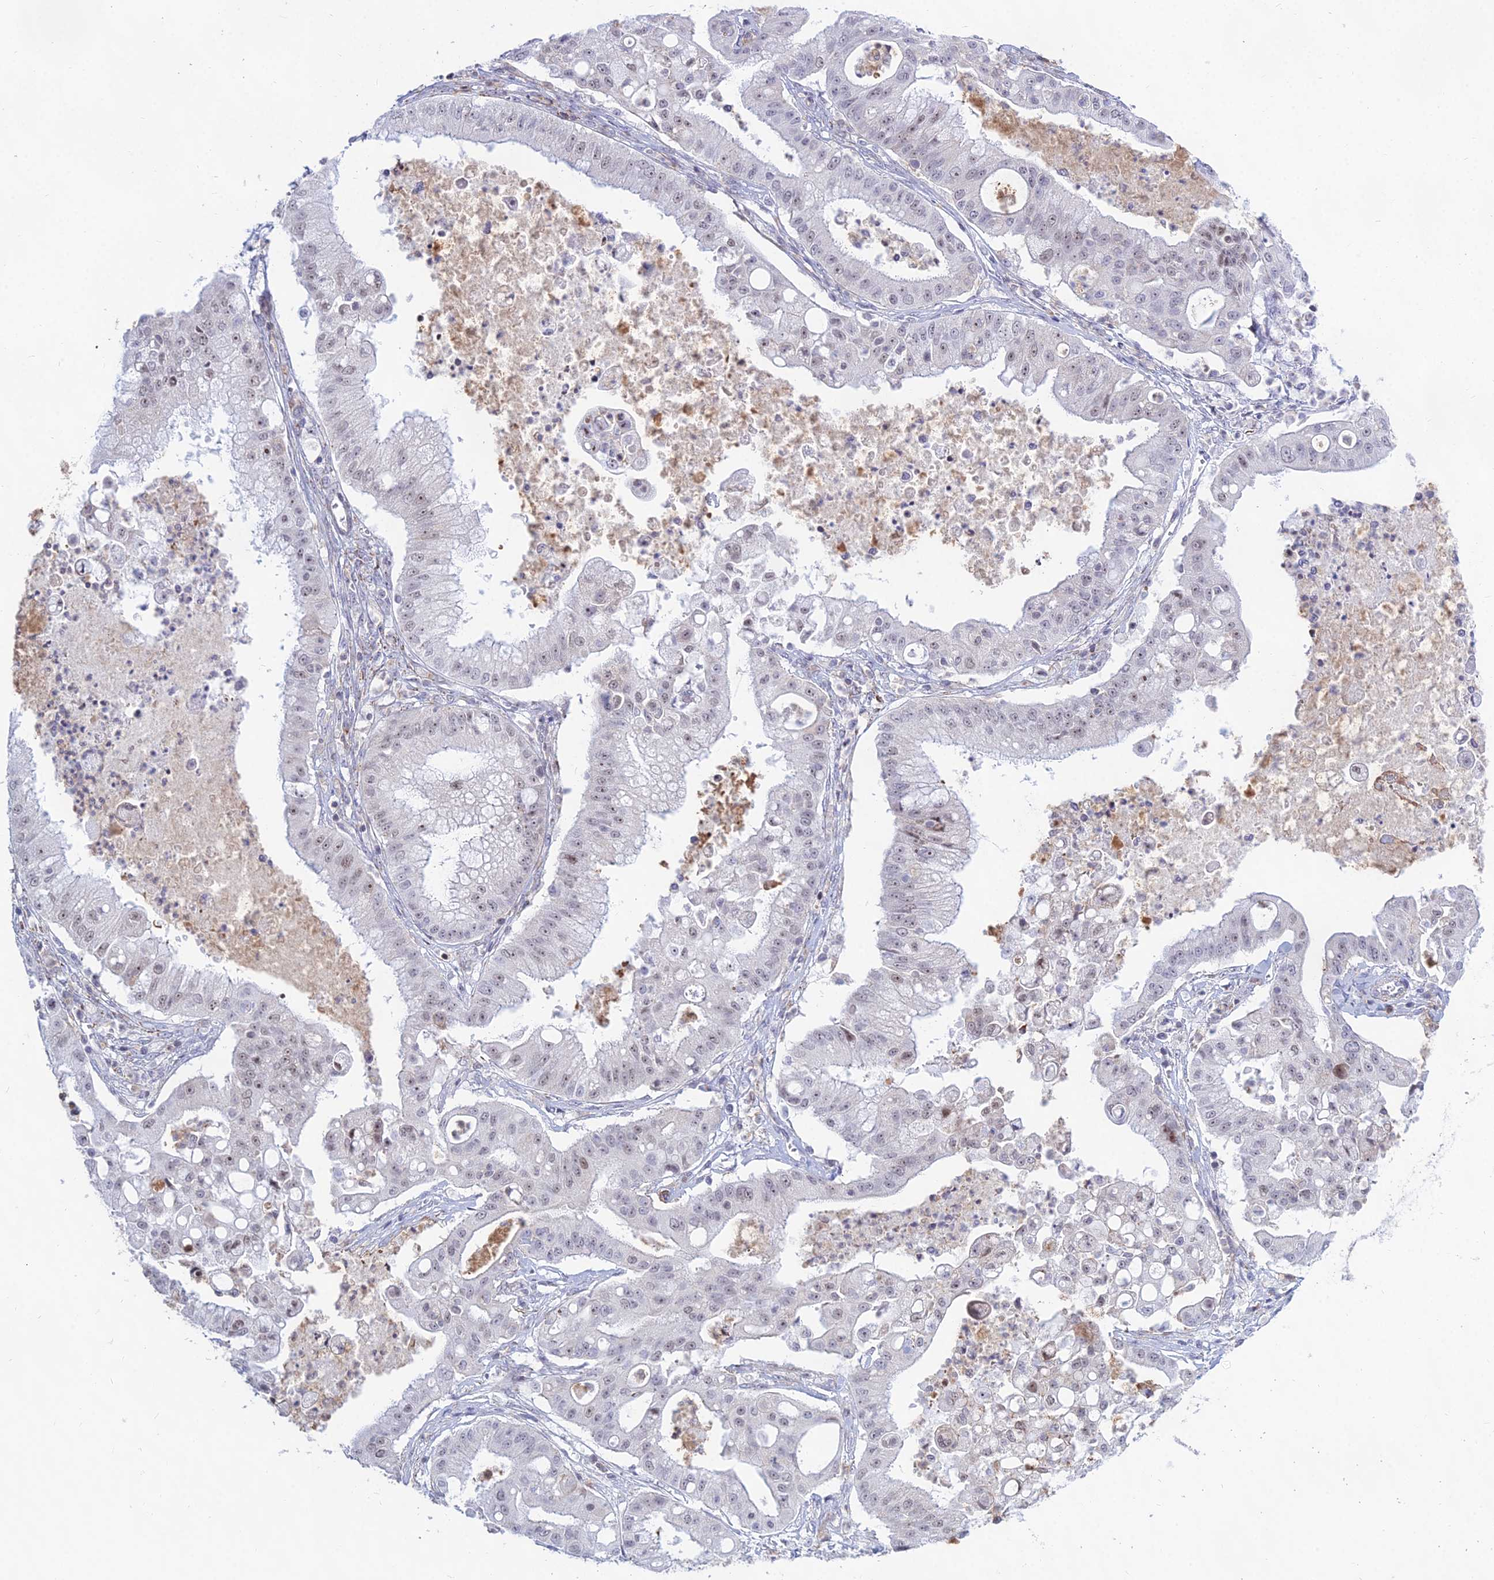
{"staining": {"intensity": "moderate", "quantity": "<25%", "location": "nuclear"}, "tissue": "ovarian cancer", "cell_type": "Tumor cells", "image_type": "cancer", "snomed": [{"axis": "morphology", "description": "Cystadenocarcinoma, mucinous, NOS"}, {"axis": "topography", "description": "Ovary"}], "caption": "Ovarian cancer (mucinous cystadenocarcinoma) tissue exhibits moderate nuclear staining in approximately <25% of tumor cells, visualized by immunohistochemistry.", "gene": "KRR1", "patient": {"sex": "female", "age": 70}}